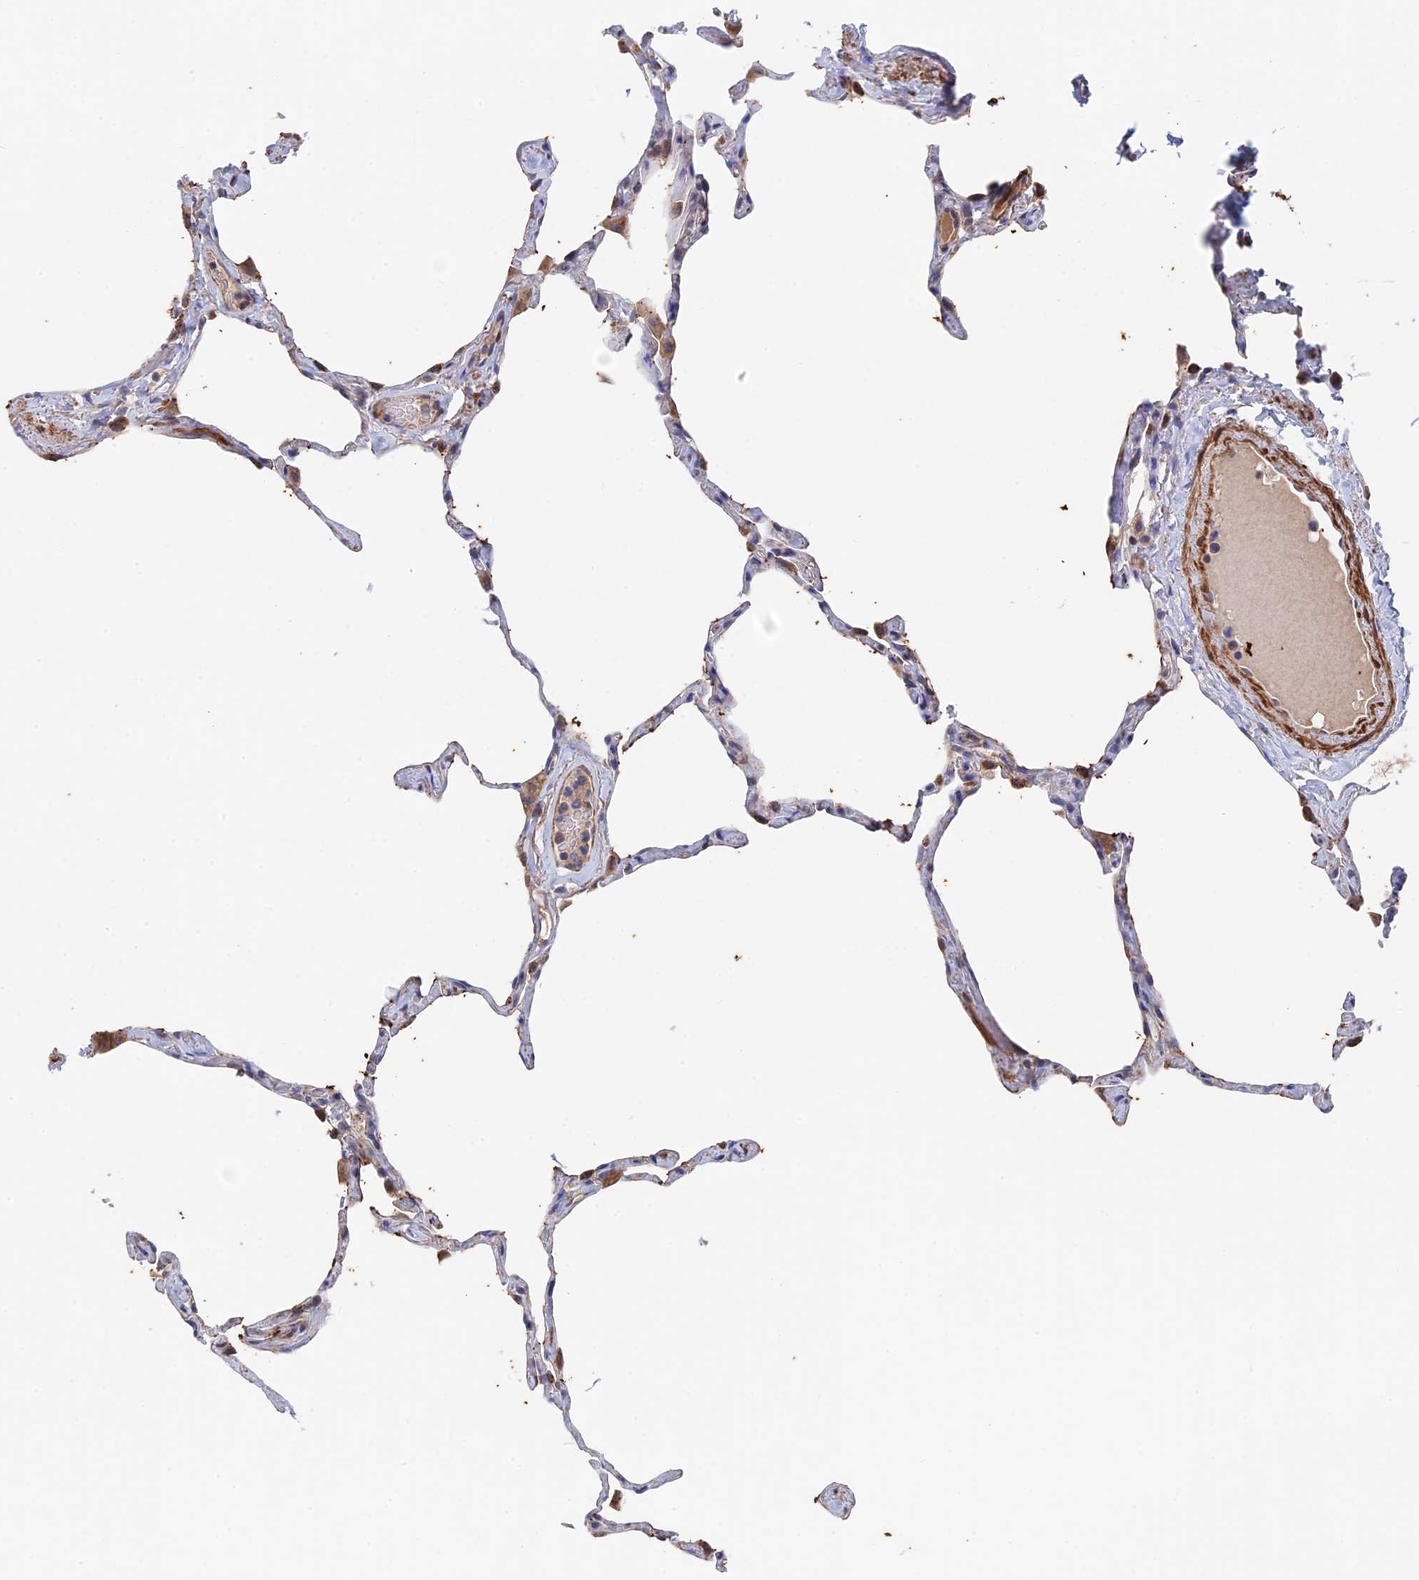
{"staining": {"intensity": "moderate", "quantity": "25%-75%", "location": "cytoplasmic/membranous"}, "tissue": "lung", "cell_type": "Alveolar cells", "image_type": "normal", "snomed": [{"axis": "morphology", "description": "Normal tissue, NOS"}, {"axis": "topography", "description": "Lung"}], "caption": "Immunohistochemistry (IHC) (DAB) staining of unremarkable lung demonstrates moderate cytoplasmic/membranous protein staining in about 25%-75% of alveolar cells.", "gene": "ZNF320", "patient": {"sex": "male", "age": 65}}